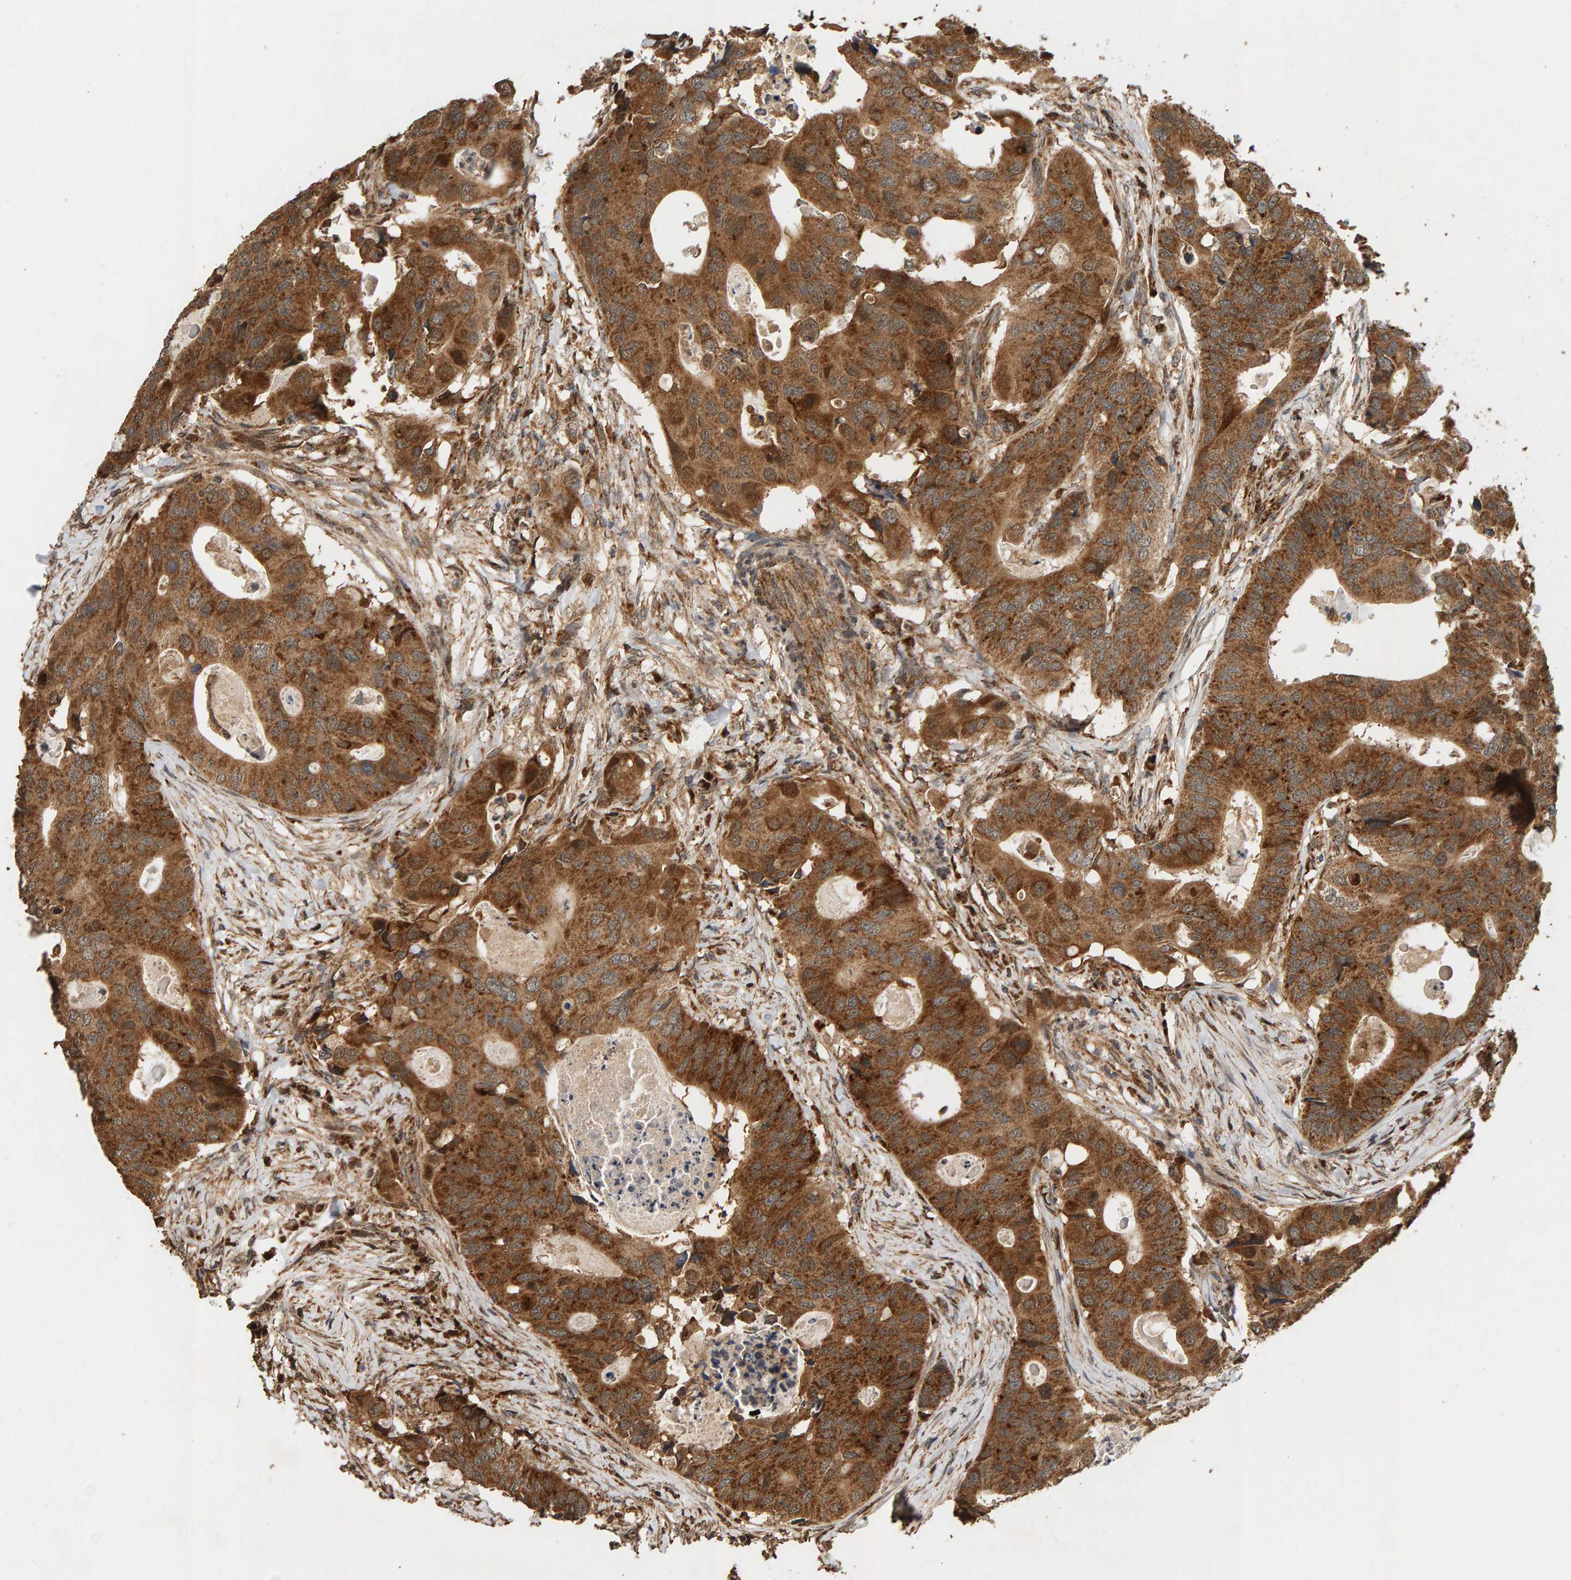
{"staining": {"intensity": "strong", "quantity": ">75%", "location": "cytoplasmic/membranous"}, "tissue": "colorectal cancer", "cell_type": "Tumor cells", "image_type": "cancer", "snomed": [{"axis": "morphology", "description": "Adenocarcinoma, NOS"}, {"axis": "topography", "description": "Colon"}], "caption": "Immunohistochemistry (IHC) of human colorectal cancer (adenocarcinoma) shows high levels of strong cytoplasmic/membranous expression in approximately >75% of tumor cells. (DAB (3,3'-diaminobenzidine) IHC with brightfield microscopy, high magnification).", "gene": "GSTK1", "patient": {"sex": "male", "age": 71}}